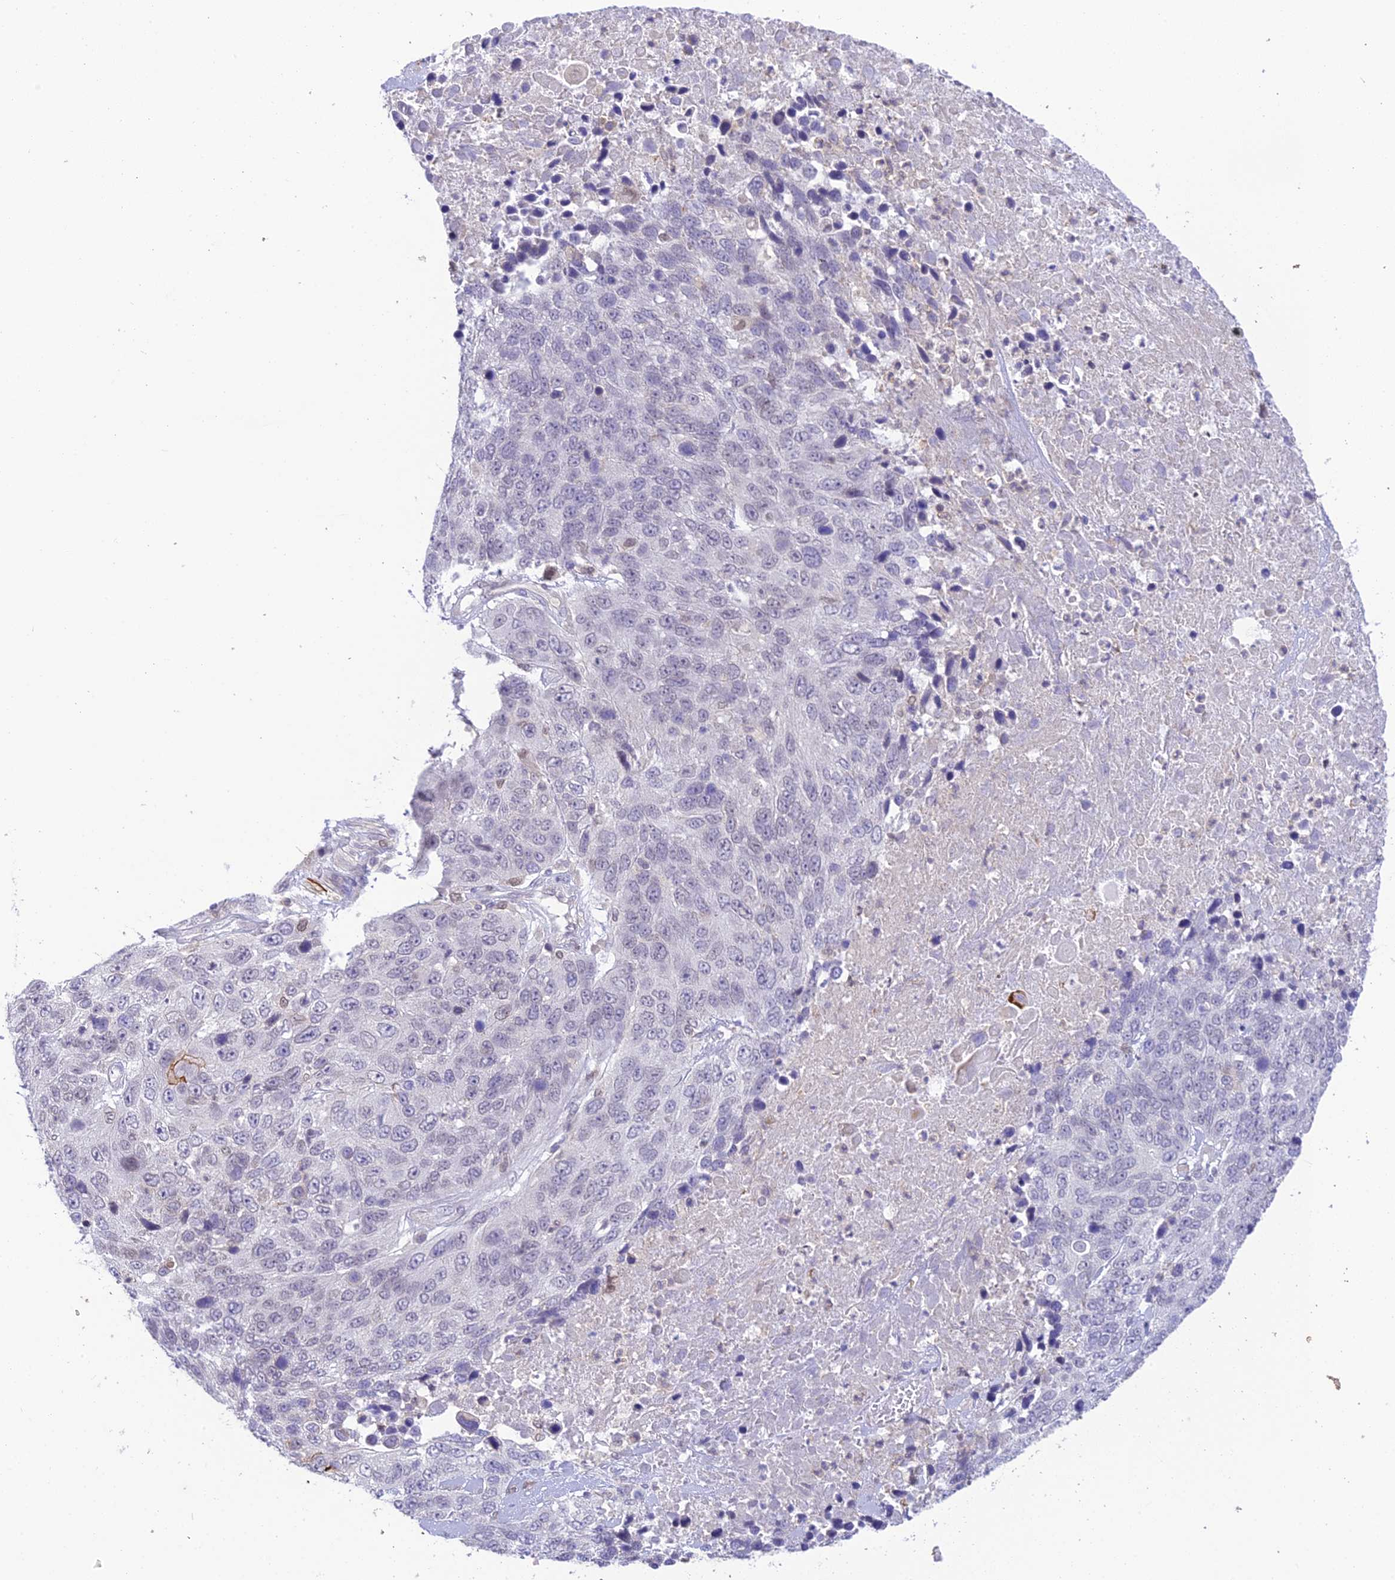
{"staining": {"intensity": "negative", "quantity": "none", "location": "none"}, "tissue": "lung cancer", "cell_type": "Tumor cells", "image_type": "cancer", "snomed": [{"axis": "morphology", "description": "Normal tissue, NOS"}, {"axis": "morphology", "description": "Squamous cell carcinoma, NOS"}, {"axis": "topography", "description": "Lymph node"}, {"axis": "topography", "description": "Lung"}], "caption": "Lung cancer (squamous cell carcinoma) stained for a protein using IHC demonstrates no positivity tumor cells.", "gene": "BMT2", "patient": {"sex": "male", "age": 66}}